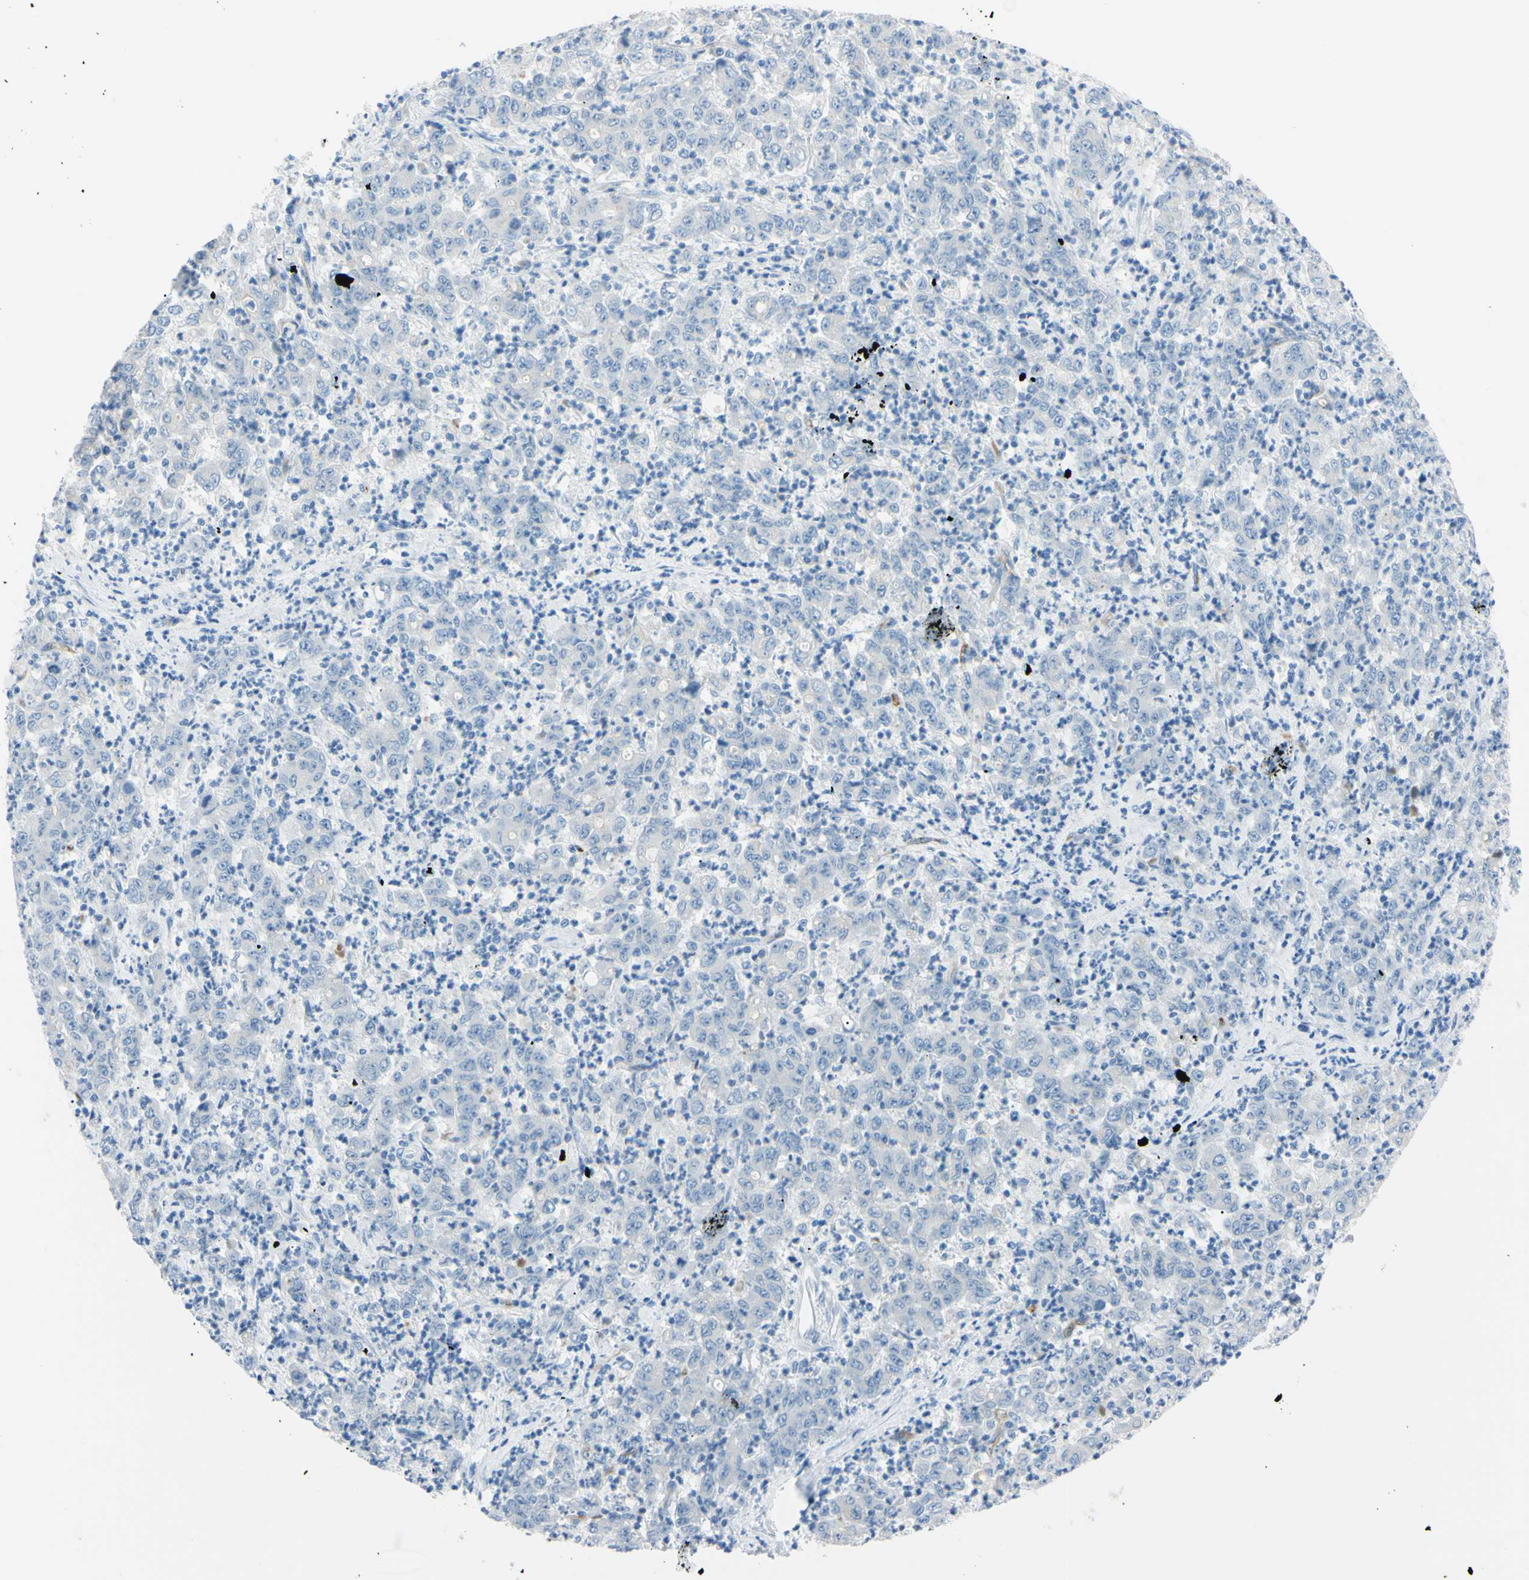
{"staining": {"intensity": "negative", "quantity": "none", "location": "none"}, "tissue": "stomach cancer", "cell_type": "Tumor cells", "image_type": "cancer", "snomed": [{"axis": "morphology", "description": "Adenocarcinoma, NOS"}, {"axis": "topography", "description": "Stomach, lower"}], "caption": "This is a micrograph of immunohistochemistry staining of adenocarcinoma (stomach), which shows no positivity in tumor cells.", "gene": "FOLH1", "patient": {"sex": "female", "age": 71}}